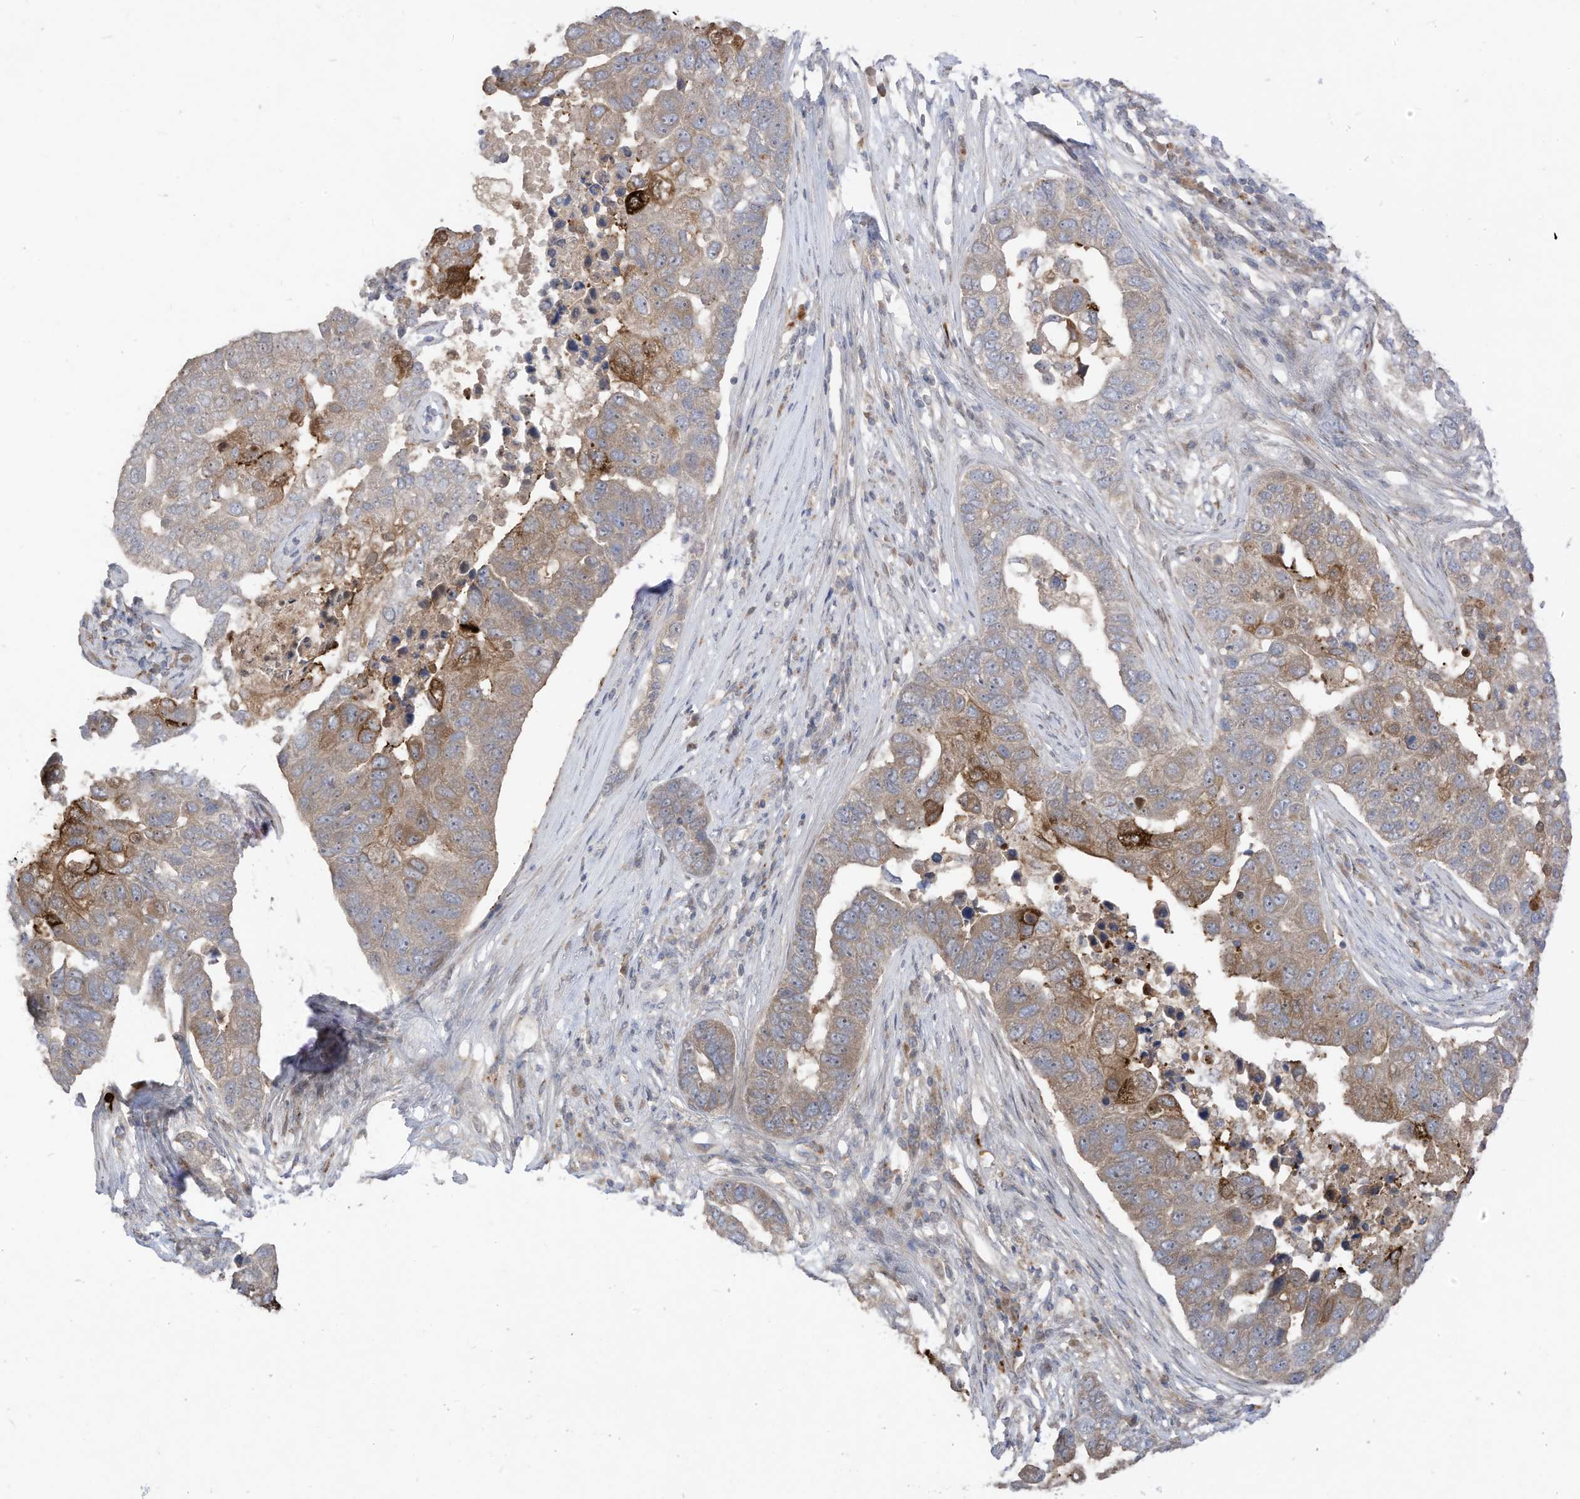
{"staining": {"intensity": "moderate", "quantity": "<25%", "location": "cytoplasmic/membranous"}, "tissue": "pancreatic cancer", "cell_type": "Tumor cells", "image_type": "cancer", "snomed": [{"axis": "morphology", "description": "Adenocarcinoma, NOS"}, {"axis": "topography", "description": "Pancreas"}], "caption": "Human pancreatic adenocarcinoma stained with a brown dye reveals moderate cytoplasmic/membranous positive expression in approximately <25% of tumor cells.", "gene": "CNKSR1", "patient": {"sex": "female", "age": 61}}